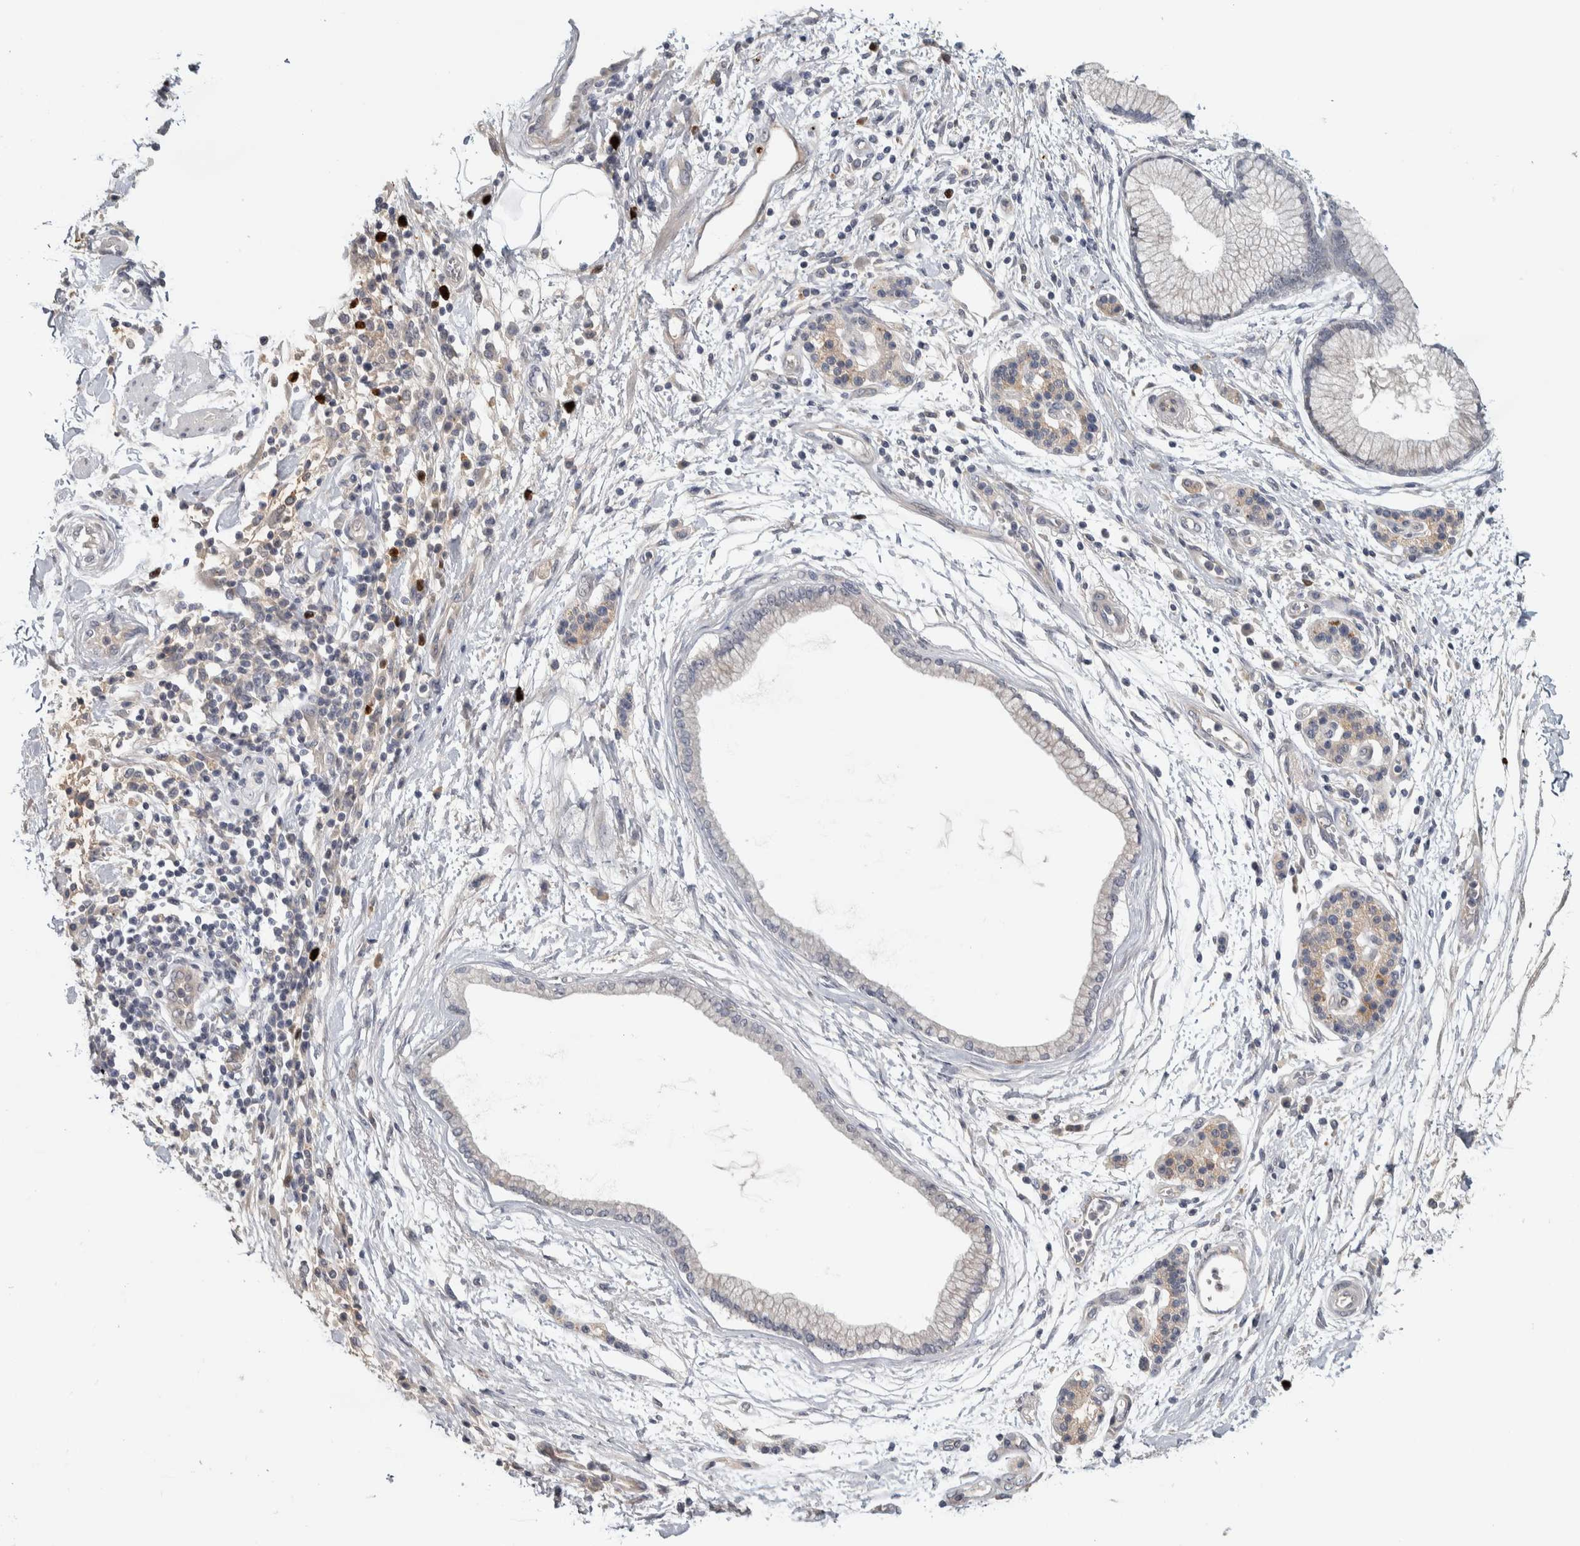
{"staining": {"intensity": "negative", "quantity": "none", "location": "none"}, "tissue": "pancreatic cancer", "cell_type": "Tumor cells", "image_type": "cancer", "snomed": [{"axis": "morphology", "description": "Normal tissue, NOS"}, {"axis": "morphology", "description": "Adenocarcinoma, NOS"}, {"axis": "topography", "description": "Pancreas"}], "caption": "Human adenocarcinoma (pancreatic) stained for a protein using immunohistochemistry exhibits no expression in tumor cells.", "gene": "ADPRM", "patient": {"sex": "female", "age": 71}}